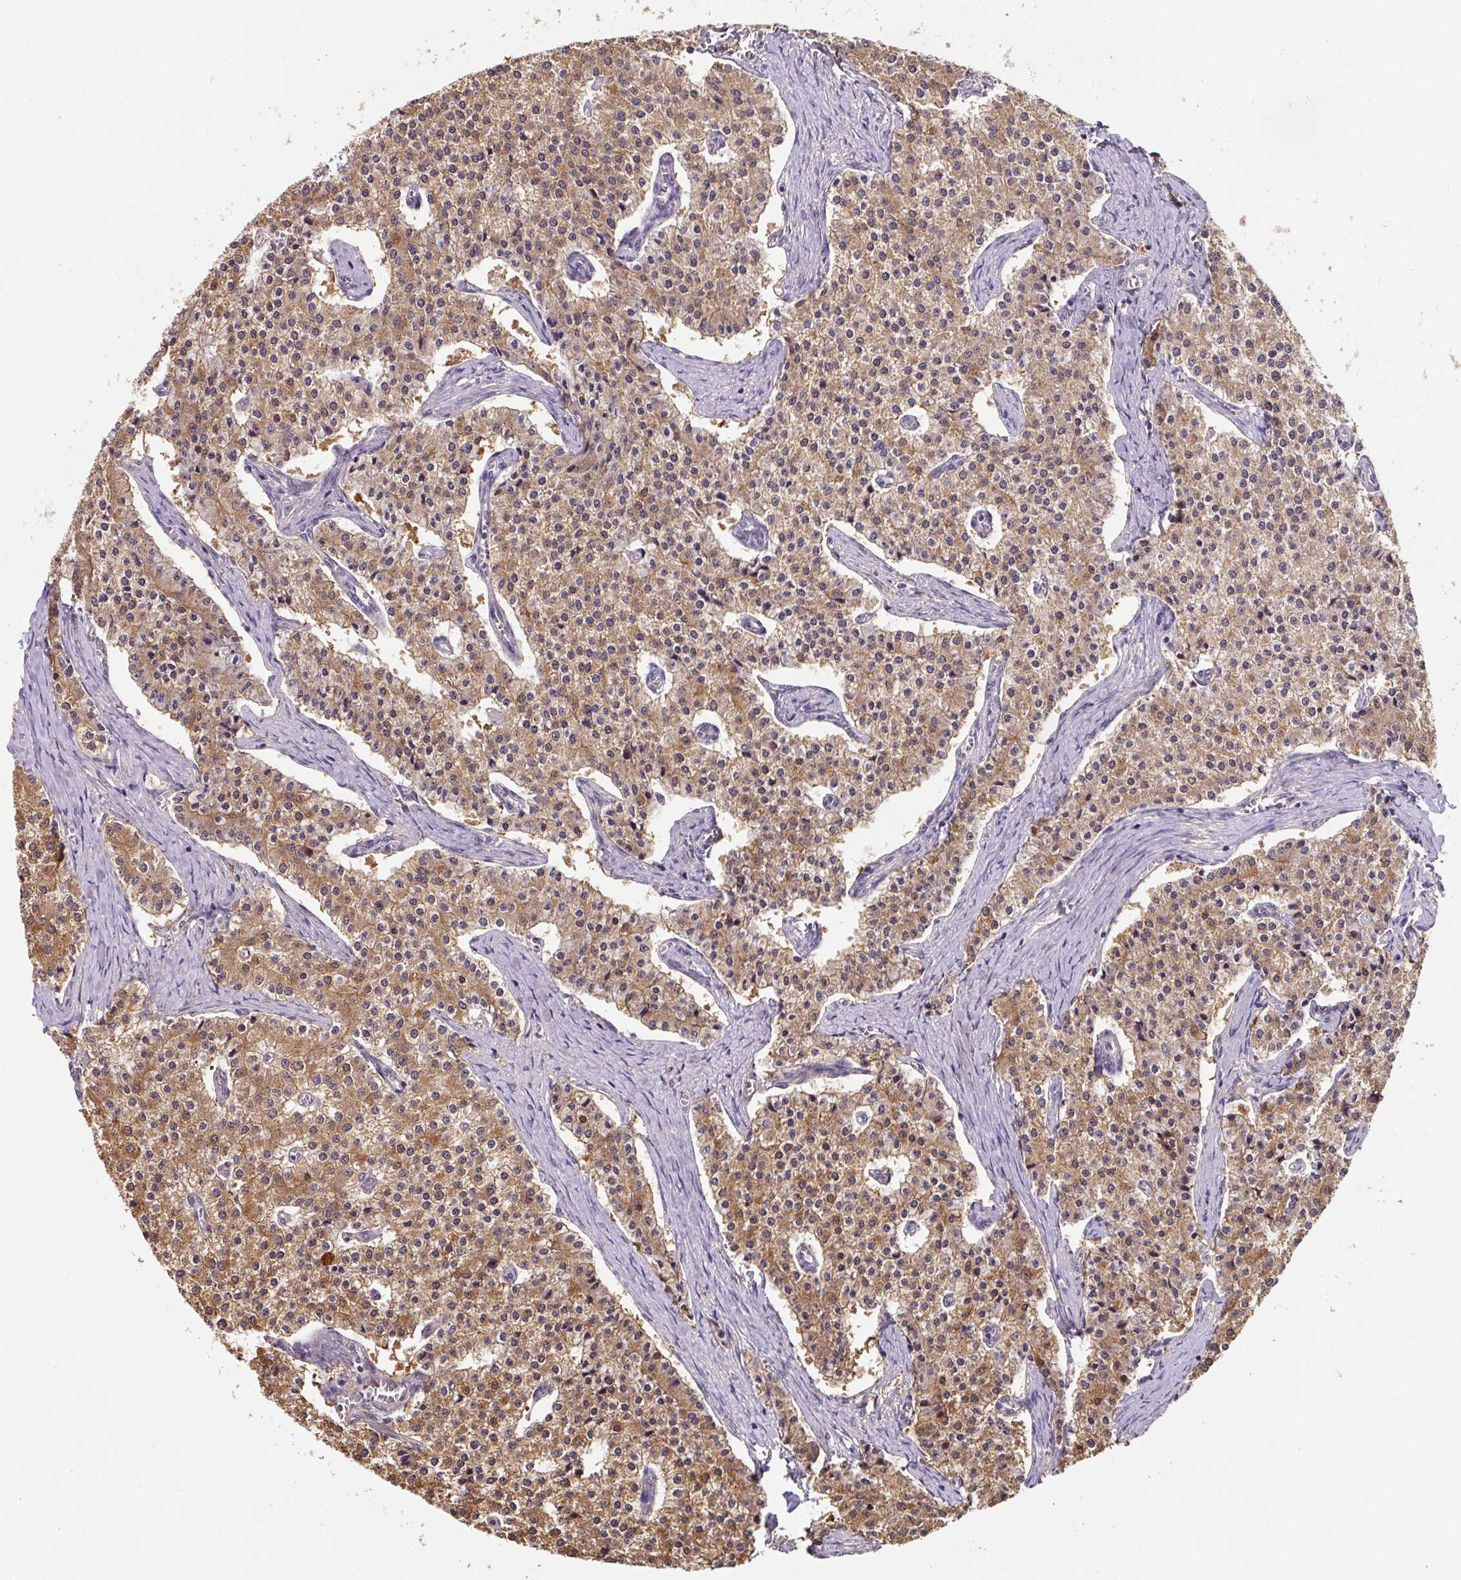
{"staining": {"intensity": "moderate", "quantity": ">75%", "location": "cytoplasmic/membranous"}, "tissue": "carcinoid", "cell_type": "Tumor cells", "image_type": "cancer", "snomed": [{"axis": "morphology", "description": "Carcinoid, malignant, NOS"}, {"axis": "topography", "description": "Colon"}], "caption": "Immunohistochemical staining of human malignant carcinoid reveals medium levels of moderate cytoplasmic/membranous protein expression in about >75% of tumor cells.", "gene": "ST13", "patient": {"sex": "female", "age": 52}}